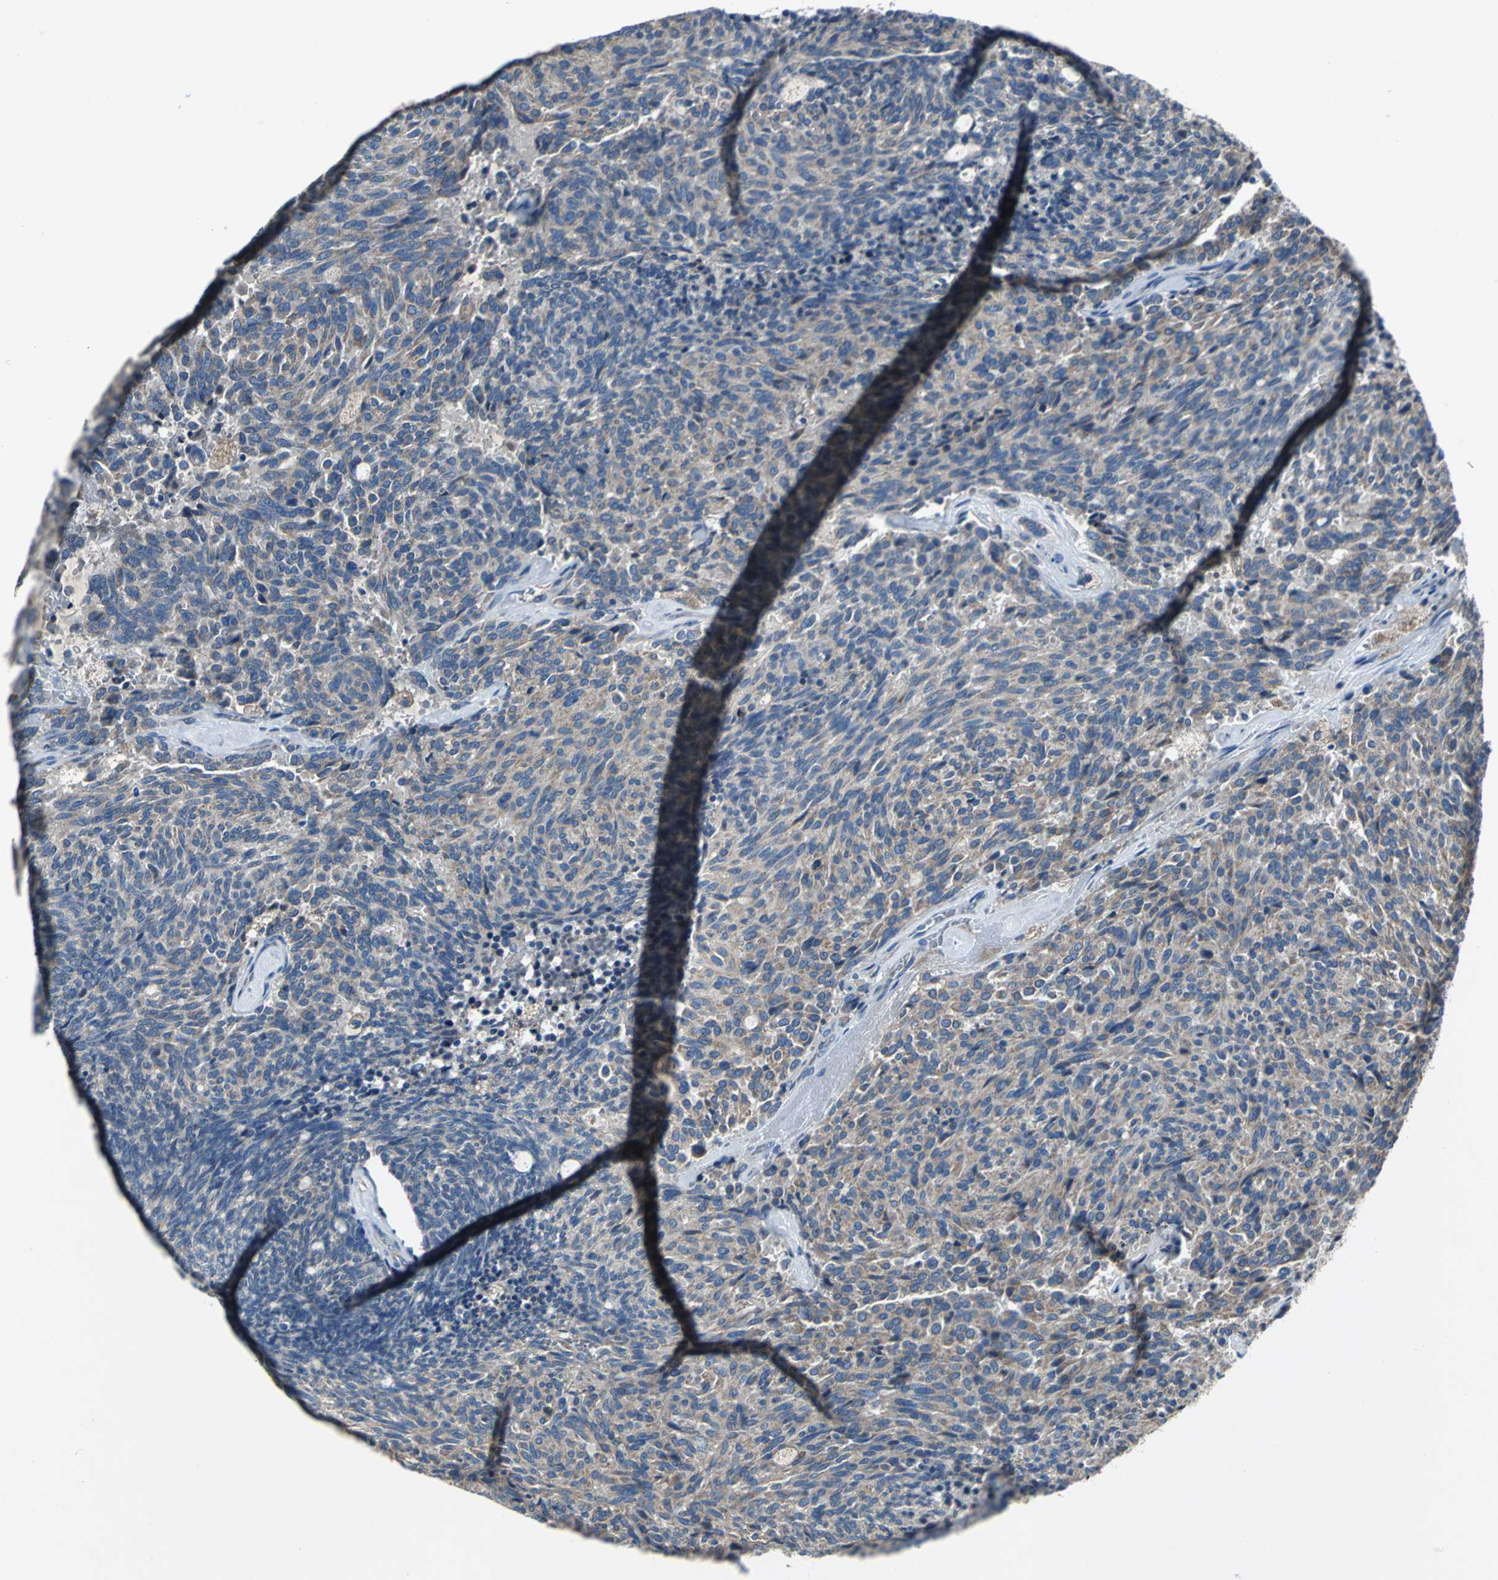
{"staining": {"intensity": "weak", "quantity": ">75%", "location": "cytoplasmic/membranous"}, "tissue": "carcinoid", "cell_type": "Tumor cells", "image_type": "cancer", "snomed": [{"axis": "morphology", "description": "Carcinoid, malignant, NOS"}, {"axis": "topography", "description": "Pancreas"}], "caption": "The photomicrograph displays immunohistochemical staining of malignant carcinoid. There is weak cytoplasmic/membranous positivity is present in approximately >75% of tumor cells.", "gene": "HEPH", "patient": {"sex": "female", "age": 54}}